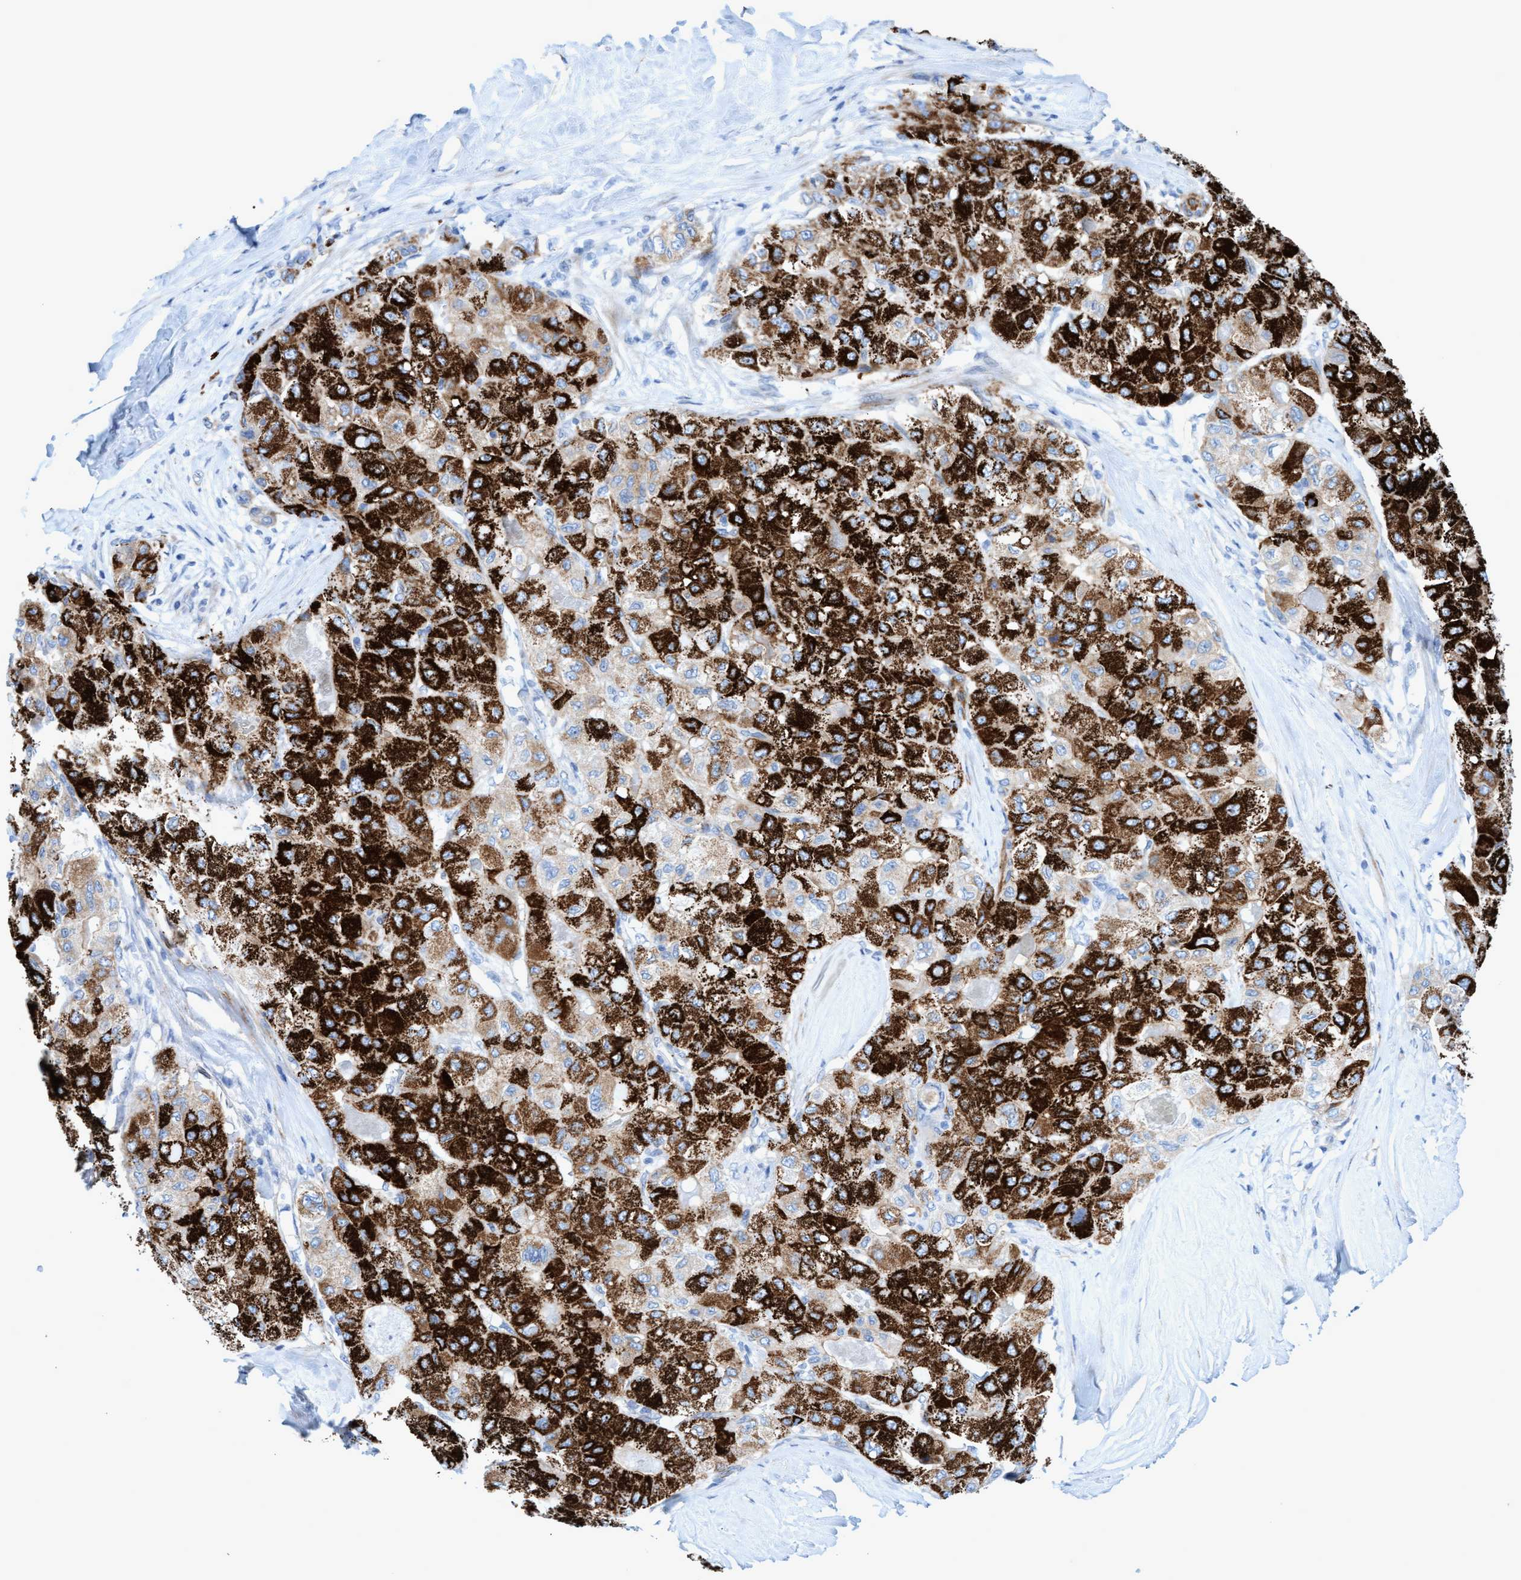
{"staining": {"intensity": "strong", "quantity": ">75%", "location": "cytoplasmic/membranous"}, "tissue": "liver cancer", "cell_type": "Tumor cells", "image_type": "cancer", "snomed": [{"axis": "morphology", "description": "Carcinoma, Hepatocellular, NOS"}, {"axis": "topography", "description": "Liver"}], "caption": "Tumor cells demonstrate strong cytoplasmic/membranous positivity in approximately >75% of cells in hepatocellular carcinoma (liver). The staining was performed using DAB to visualize the protein expression in brown, while the nuclei were stained in blue with hematoxylin (Magnification: 20x).", "gene": "MTFR1", "patient": {"sex": "male", "age": 80}}